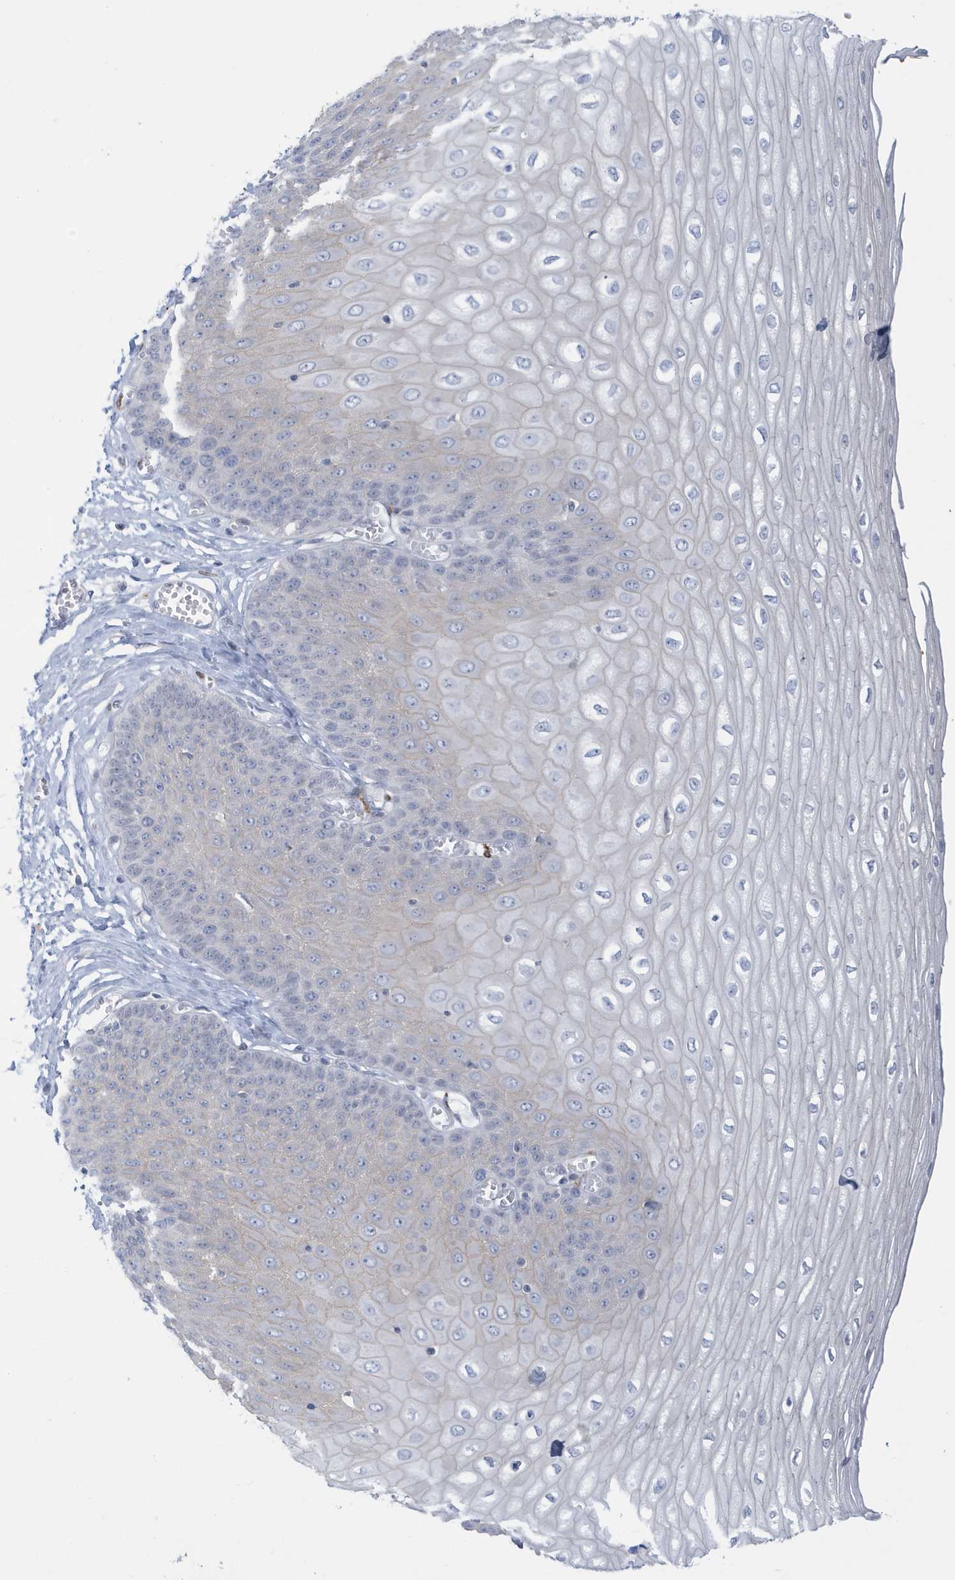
{"staining": {"intensity": "weak", "quantity": "<25%", "location": "cytoplasmic/membranous"}, "tissue": "esophagus", "cell_type": "Squamous epithelial cells", "image_type": "normal", "snomed": [{"axis": "morphology", "description": "Normal tissue, NOS"}, {"axis": "topography", "description": "Esophagus"}], "caption": "Immunohistochemistry (IHC) photomicrograph of normal esophagus: esophagus stained with DAB (3,3'-diaminobenzidine) demonstrates no significant protein positivity in squamous epithelial cells. (DAB immunohistochemistry (IHC) visualized using brightfield microscopy, high magnification).", "gene": "PERM1", "patient": {"sex": "male", "age": 60}}